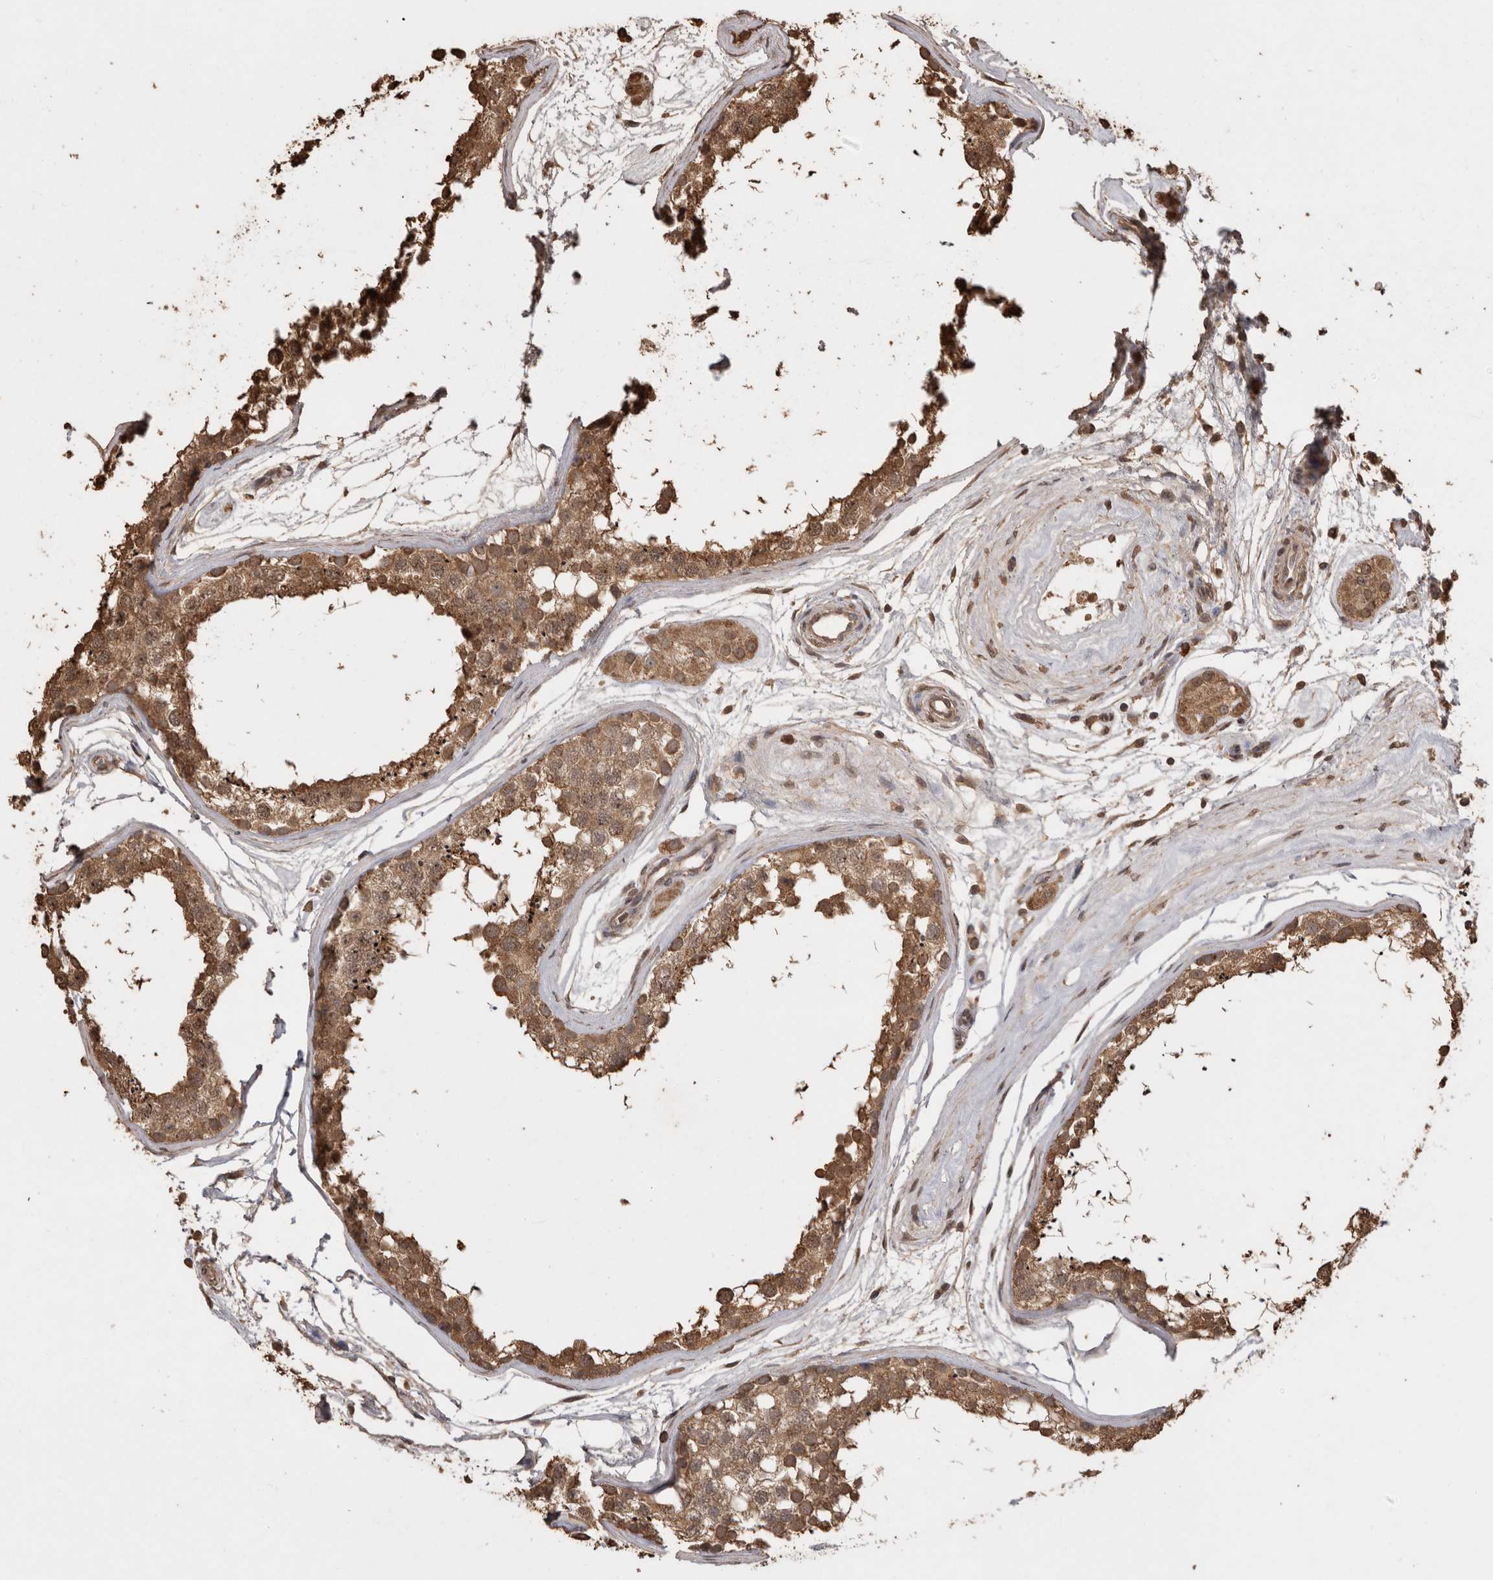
{"staining": {"intensity": "moderate", "quantity": ">75%", "location": "cytoplasmic/membranous"}, "tissue": "testis", "cell_type": "Cells in seminiferous ducts", "image_type": "normal", "snomed": [{"axis": "morphology", "description": "Normal tissue, NOS"}, {"axis": "topography", "description": "Testis"}], "caption": "IHC of unremarkable human testis displays medium levels of moderate cytoplasmic/membranous positivity in approximately >75% of cells in seminiferous ducts.", "gene": "SOCS5", "patient": {"sex": "male", "age": 56}}